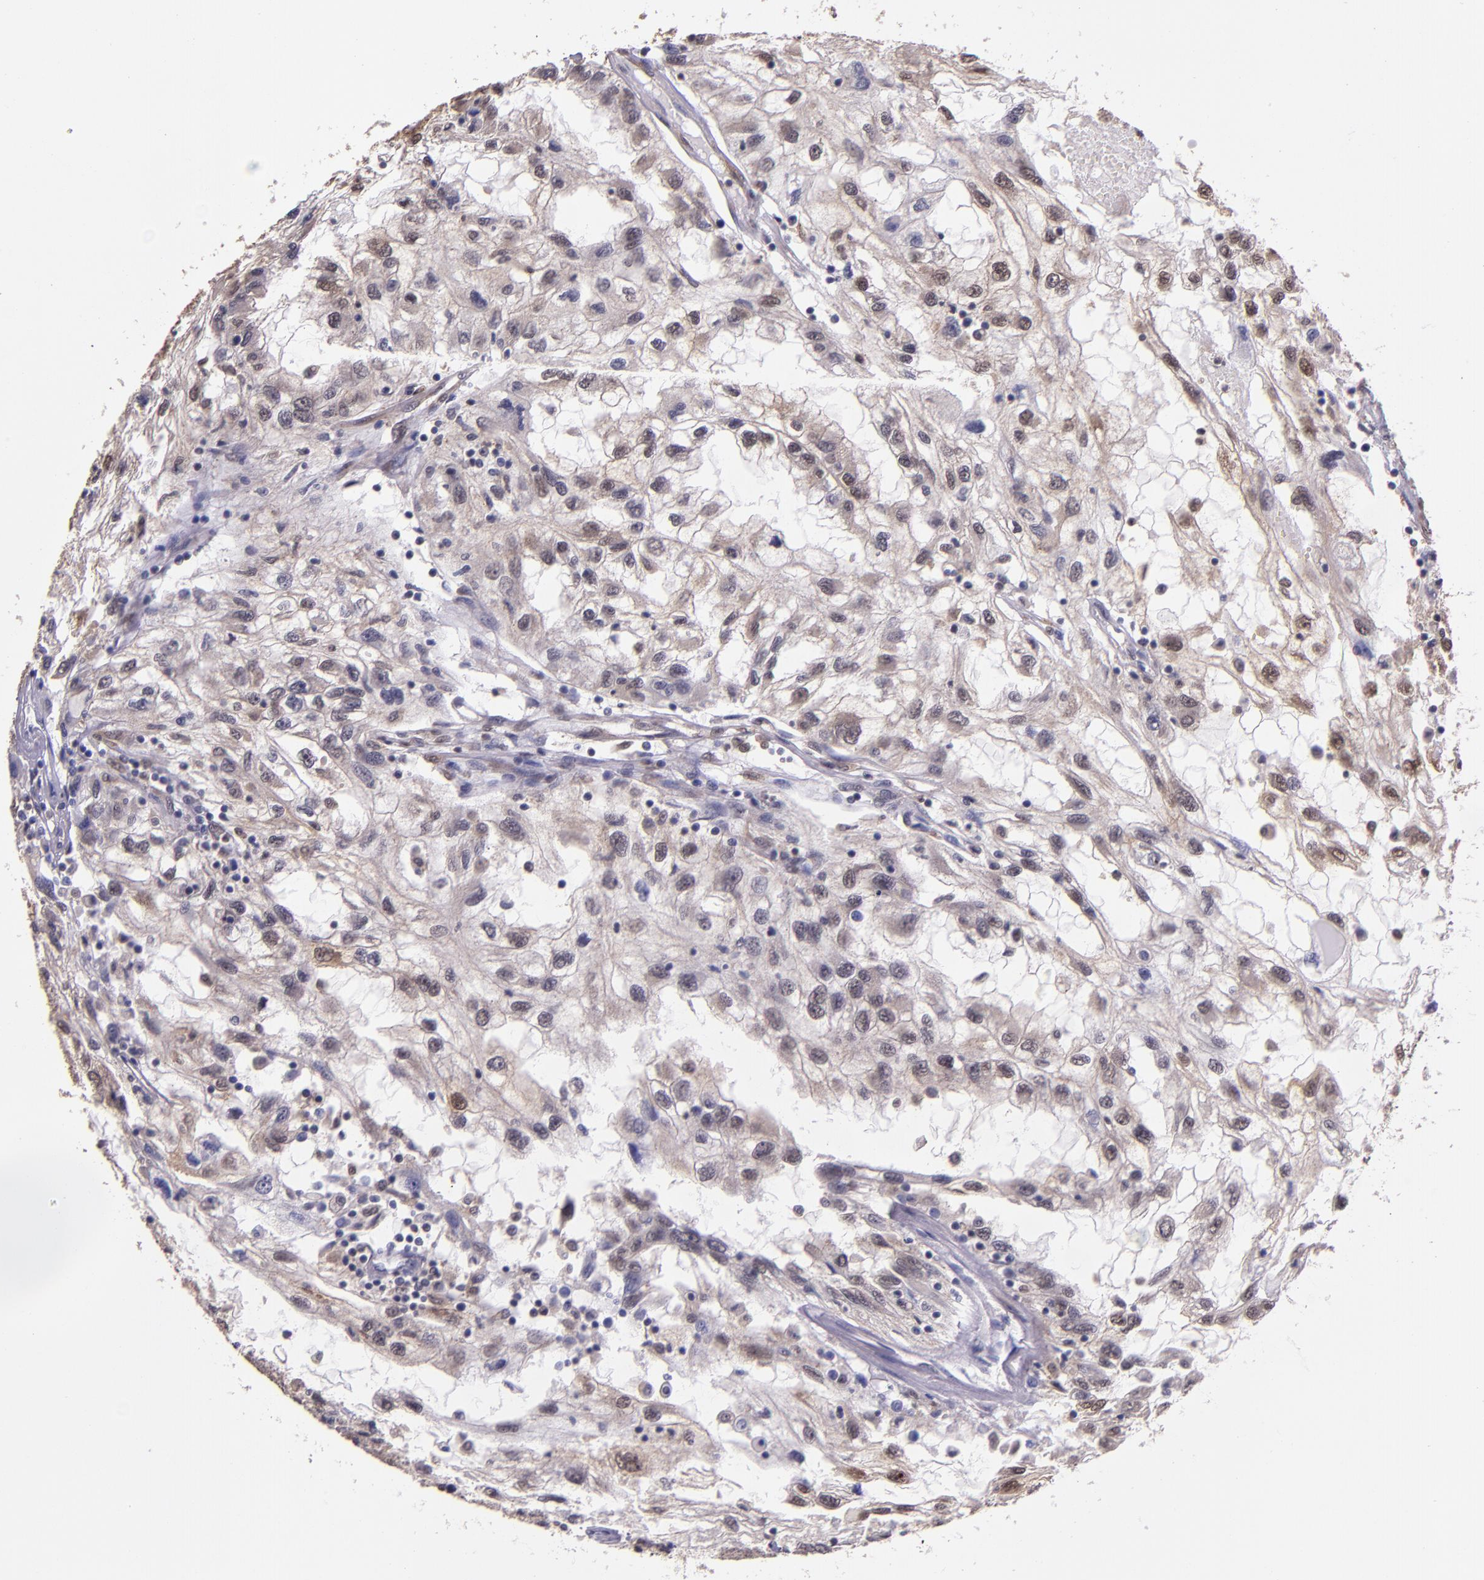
{"staining": {"intensity": "weak", "quantity": "25%-75%", "location": "cytoplasmic/membranous,nuclear"}, "tissue": "renal cancer", "cell_type": "Tumor cells", "image_type": "cancer", "snomed": [{"axis": "morphology", "description": "Normal tissue, NOS"}, {"axis": "morphology", "description": "Adenocarcinoma, NOS"}, {"axis": "topography", "description": "Kidney"}], "caption": "Protein staining shows weak cytoplasmic/membranous and nuclear expression in approximately 25%-75% of tumor cells in adenocarcinoma (renal). Nuclei are stained in blue.", "gene": "STAT6", "patient": {"sex": "male", "age": 71}}